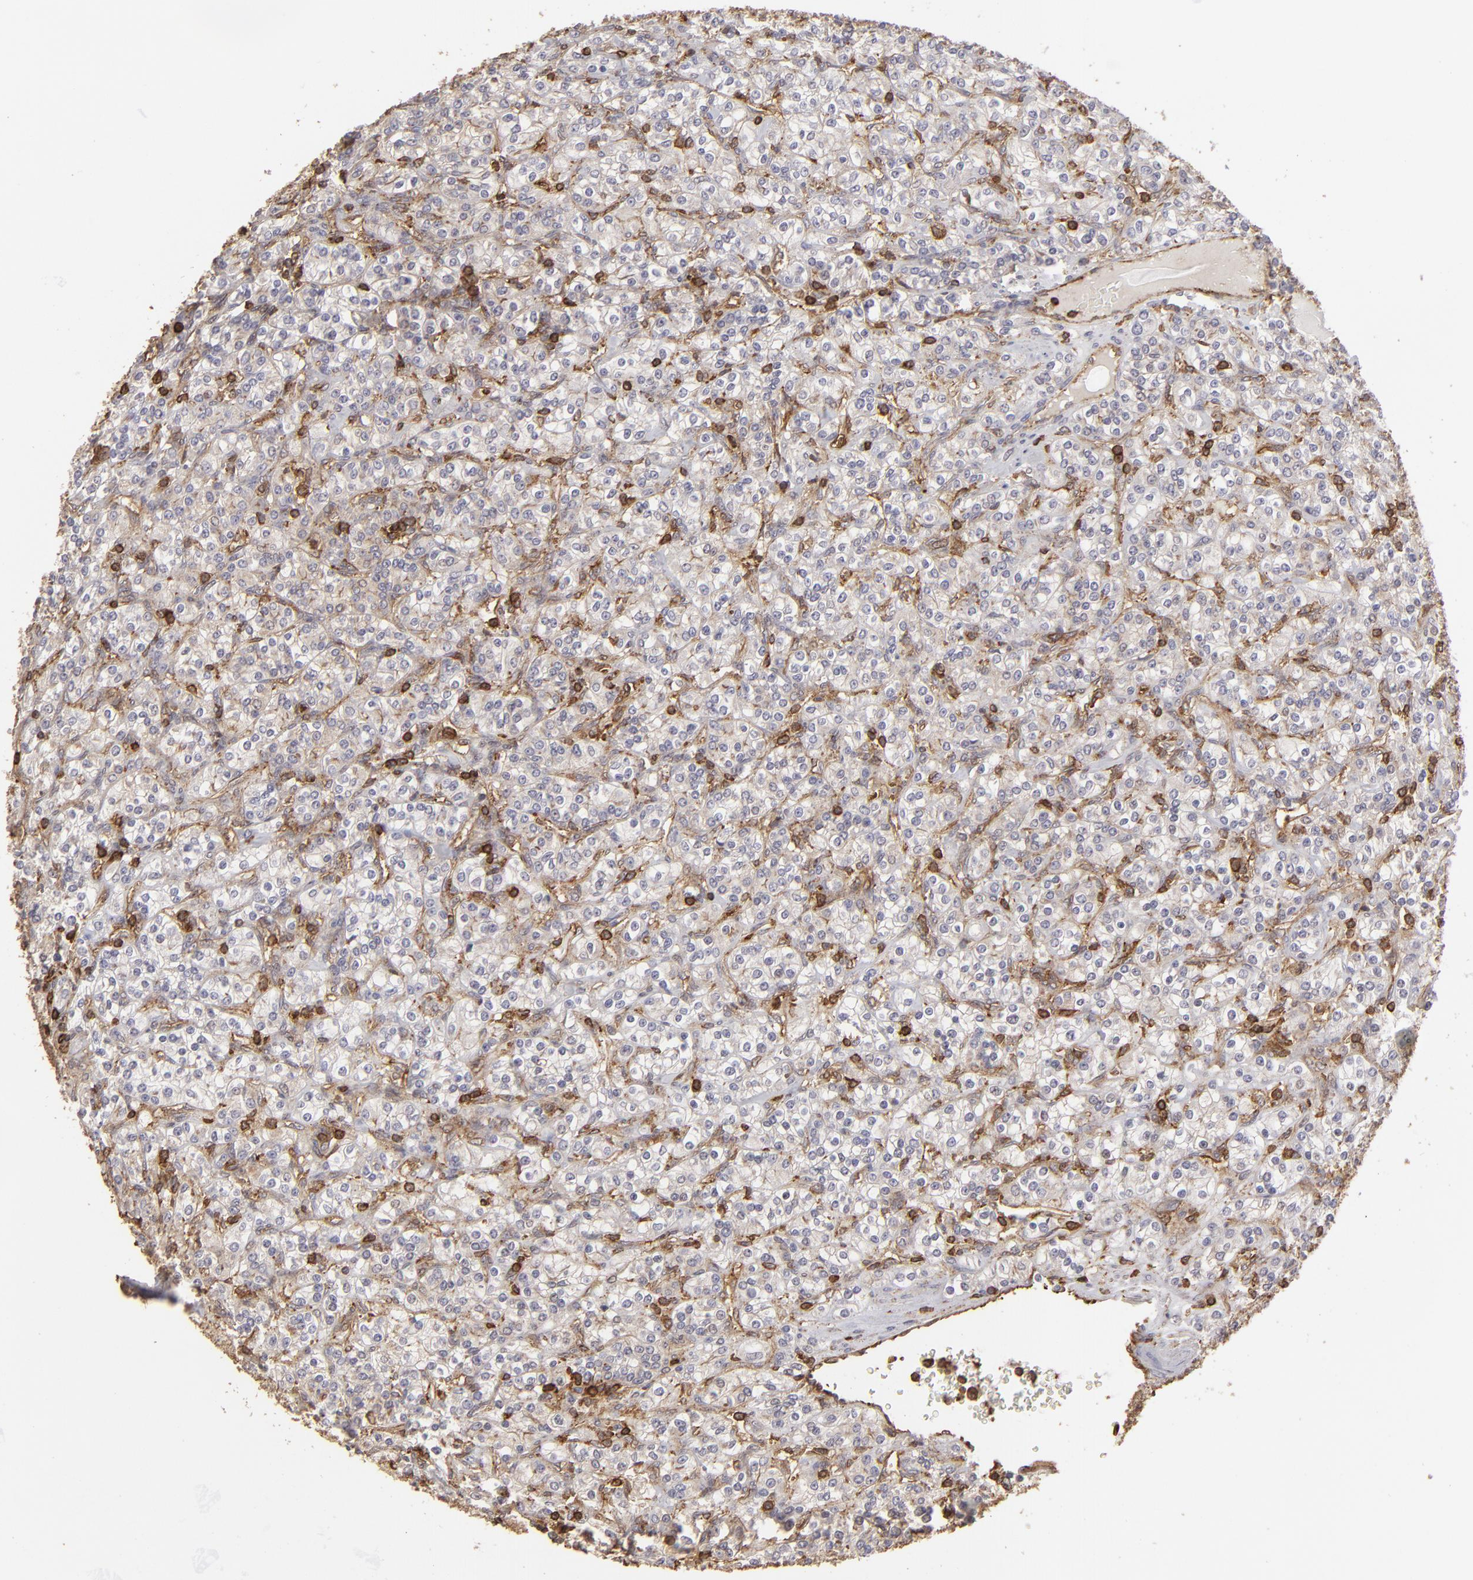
{"staining": {"intensity": "moderate", "quantity": "25%-75%", "location": "cytoplasmic/membranous"}, "tissue": "renal cancer", "cell_type": "Tumor cells", "image_type": "cancer", "snomed": [{"axis": "morphology", "description": "Adenocarcinoma, NOS"}, {"axis": "topography", "description": "Kidney"}], "caption": "The histopathology image reveals staining of renal cancer, revealing moderate cytoplasmic/membranous protein positivity (brown color) within tumor cells.", "gene": "ACTB", "patient": {"sex": "male", "age": 77}}